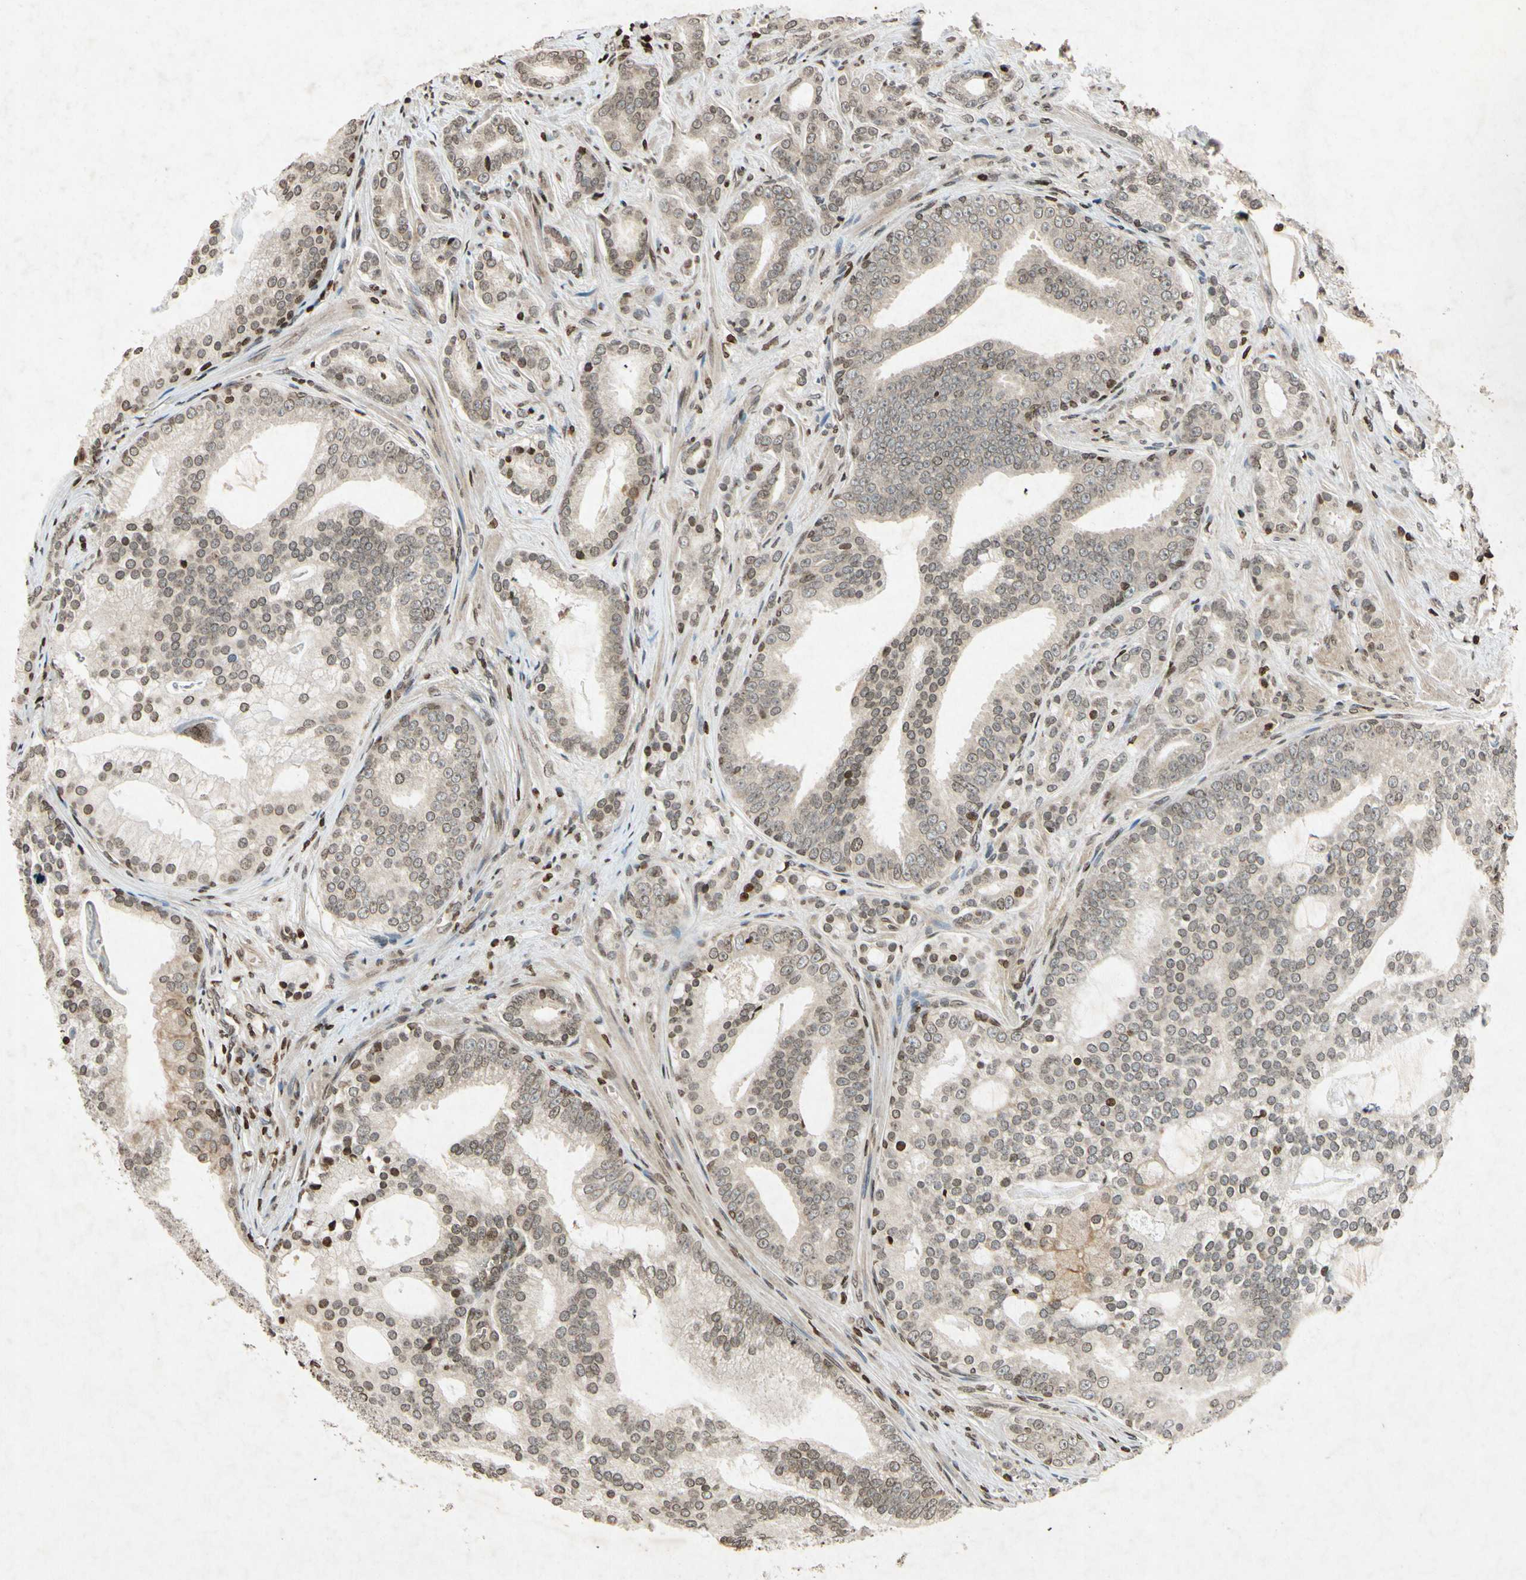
{"staining": {"intensity": "strong", "quantity": "<25%", "location": "nuclear"}, "tissue": "prostate cancer", "cell_type": "Tumor cells", "image_type": "cancer", "snomed": [{"axis": "morphology", "description": "Adenocarcinoma, Low grade"}, {"axis": "topography", "description": "Prostate"}], "caption": "Protein staining exhibits strong nuclear staining in about <25% of tumor cells in low-grade adenocarcinoma (prostate).", "gene": "HOXB3", "patient": {"sex": "male", "age": 58}}